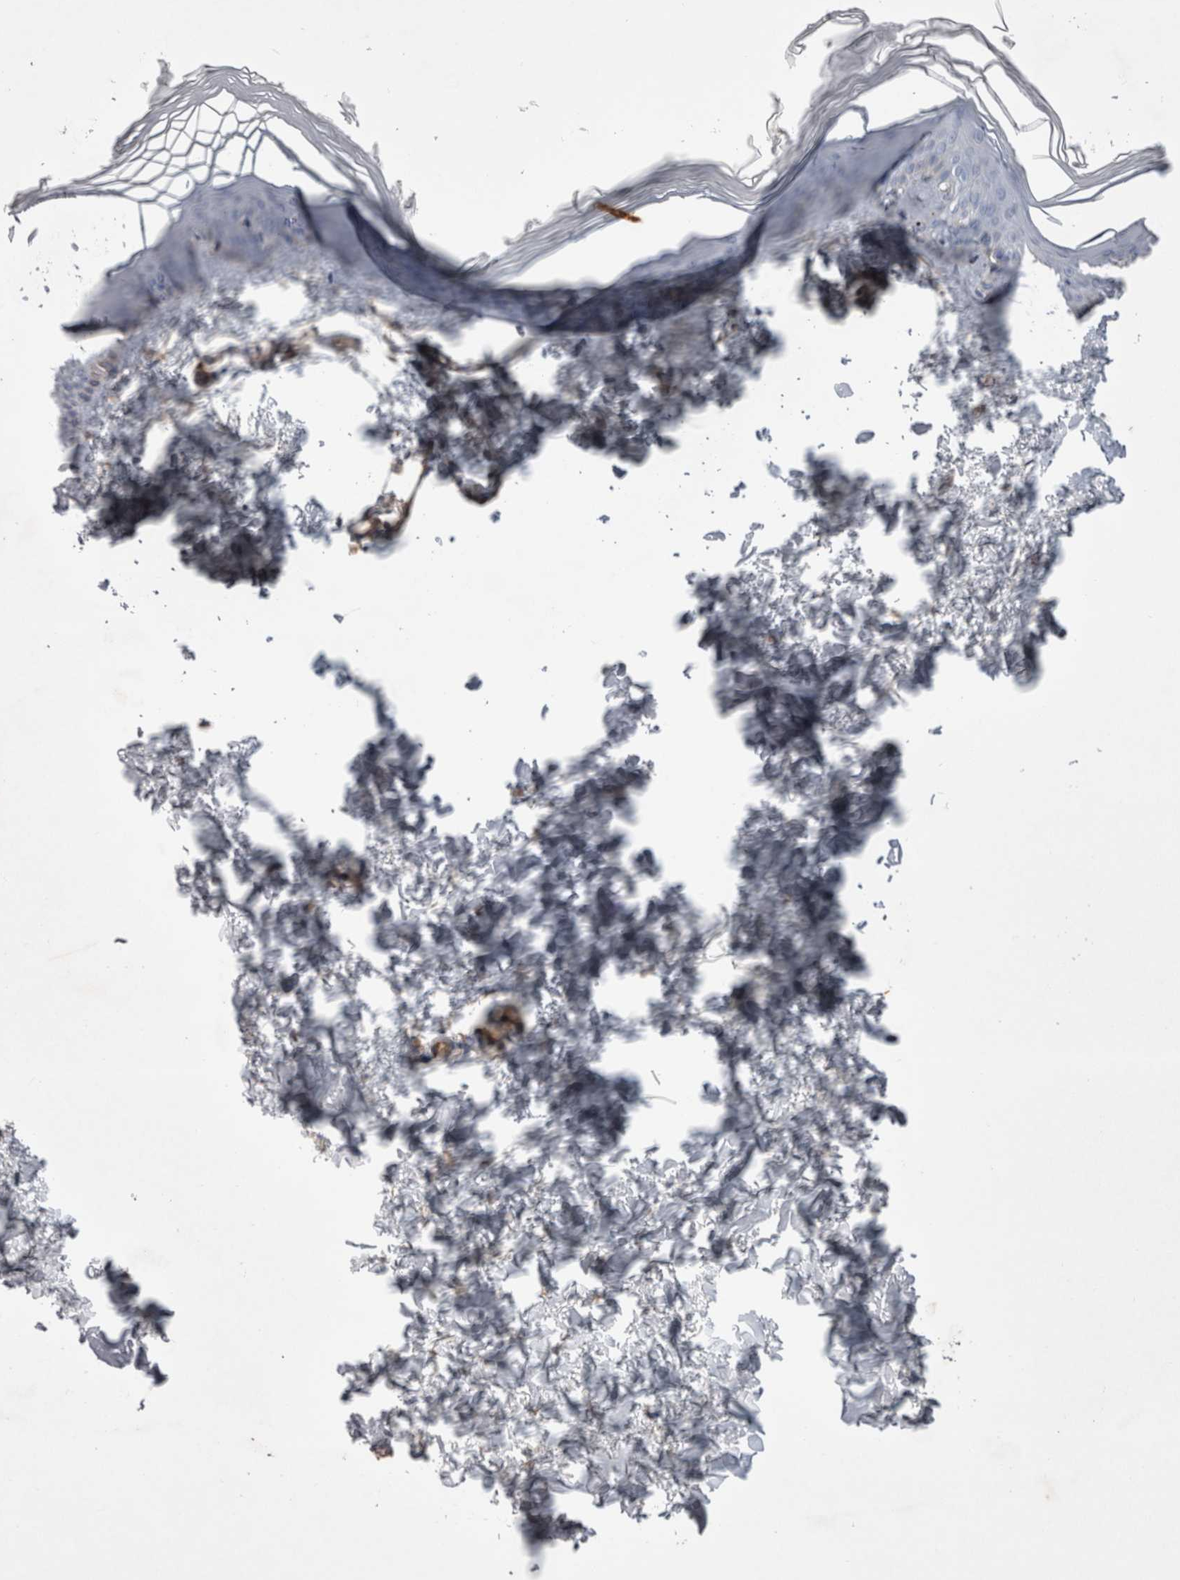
{"staining": {"intensity": "moderate", "quantity": ">75%", "location": "cytoplasmic/membranous"}, "tissue": "skin", "cell_type": "Fibroblasts", "image_type": "normal", "snomed": [{"axis": "morphology", "description": "Normal tissue, NOS"}, {"axis": "topography", "description": "Skin"}], "caption": "An immunohistochemistry histopathology image of normal tissue is shown. Protein staining in brown highlights moderate cytoplasmic/membranous positivity in skin within fibroblasts. (DAB IHC with brightfield microscopy, high magnification).", "gene": "STRADB", "patient": {"sex": "female", "age": 27}}